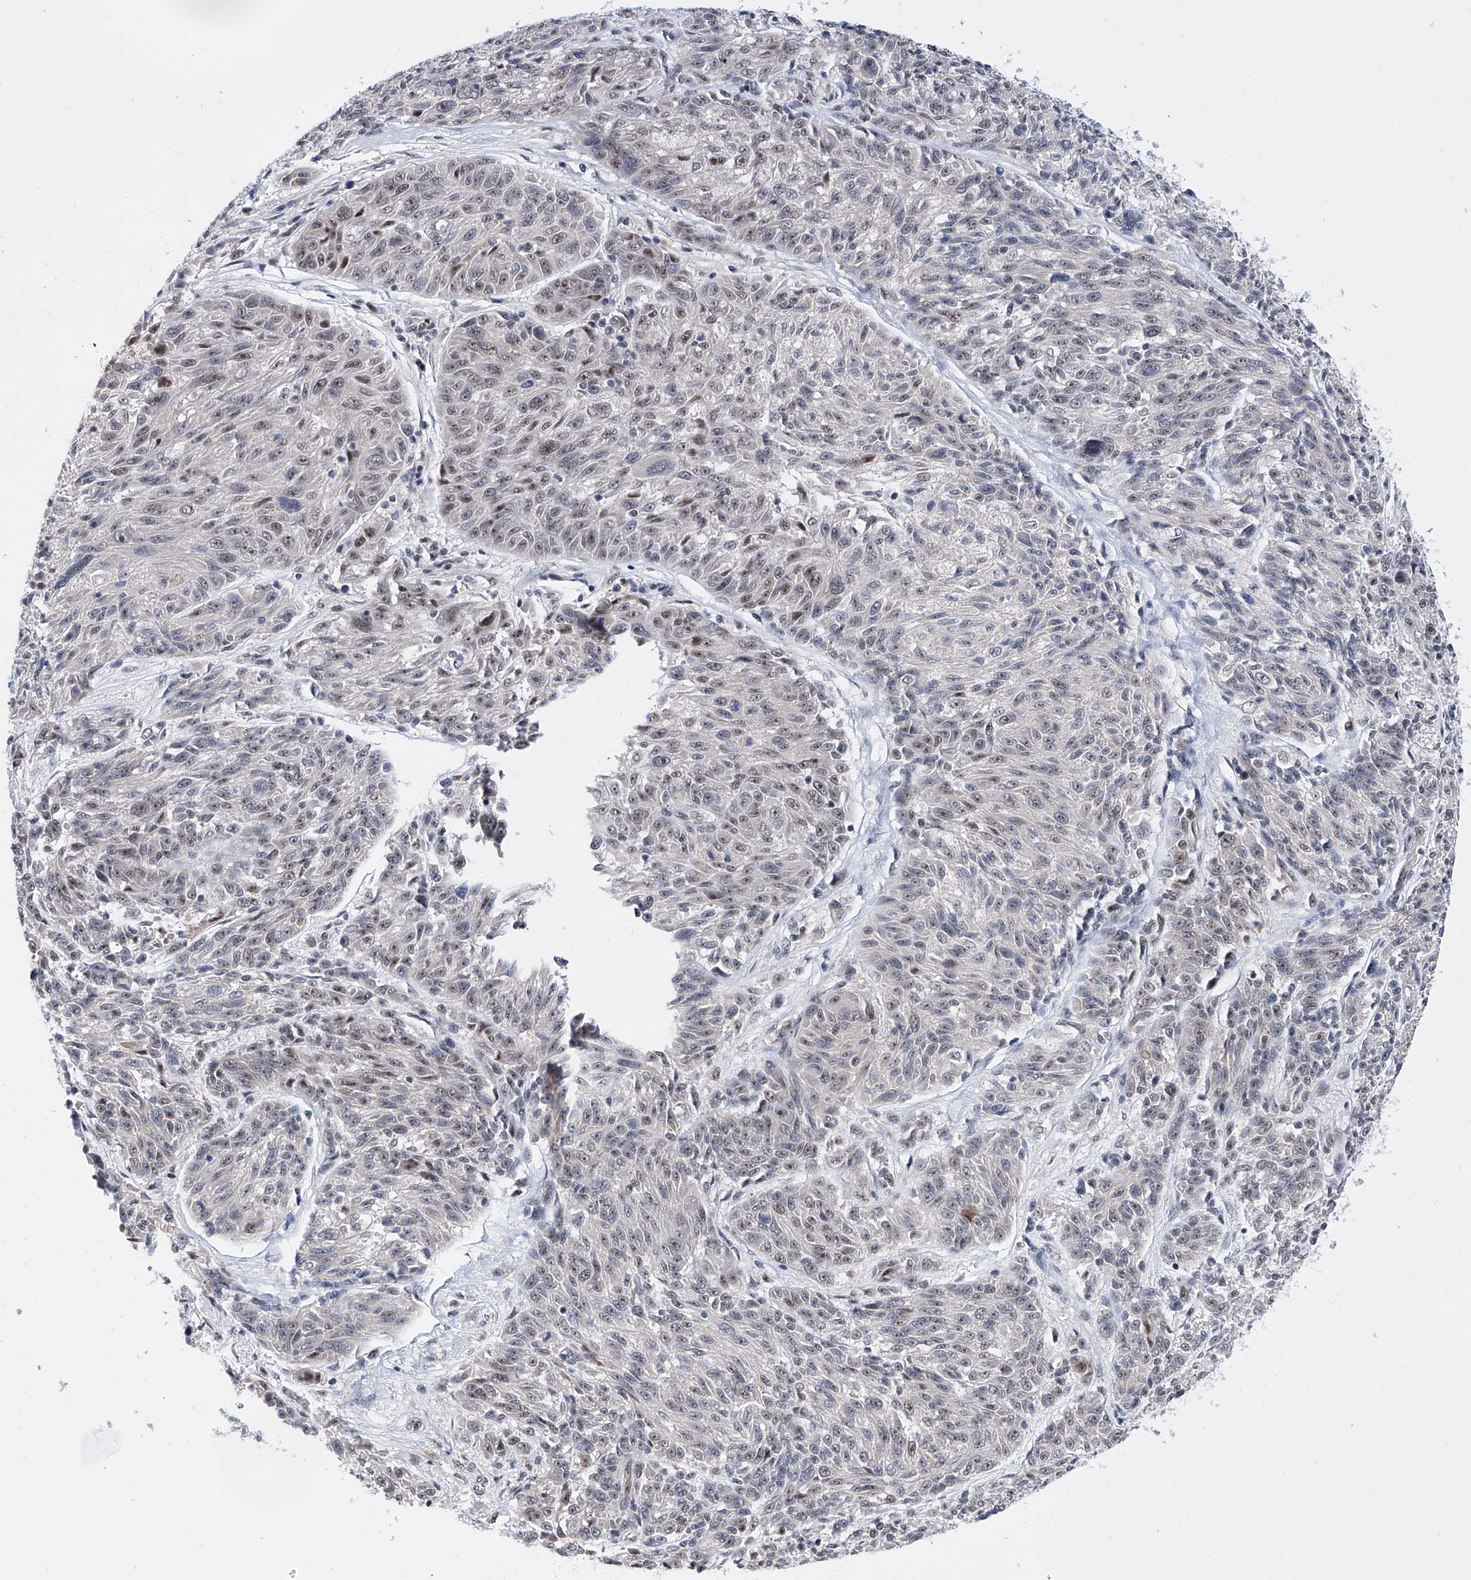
{"staining": {"intensity": "weak", "quantity": "<25%", "location": "nuclear"}, "tissue": "melanoma", "cell_type": "Tumor cells", "image_type": "cancer", "snomed": [{"axis": "morphology", "description": "Malignant melanoma, NOS"}, {"axis": "topography", "description": "Skin"}], "caption": "Micrograph shows no significant protein expression in tumor cells of malignant melanoma.", "gene": "RAD54L", "patient": {"sex": "male", "age": 53}}